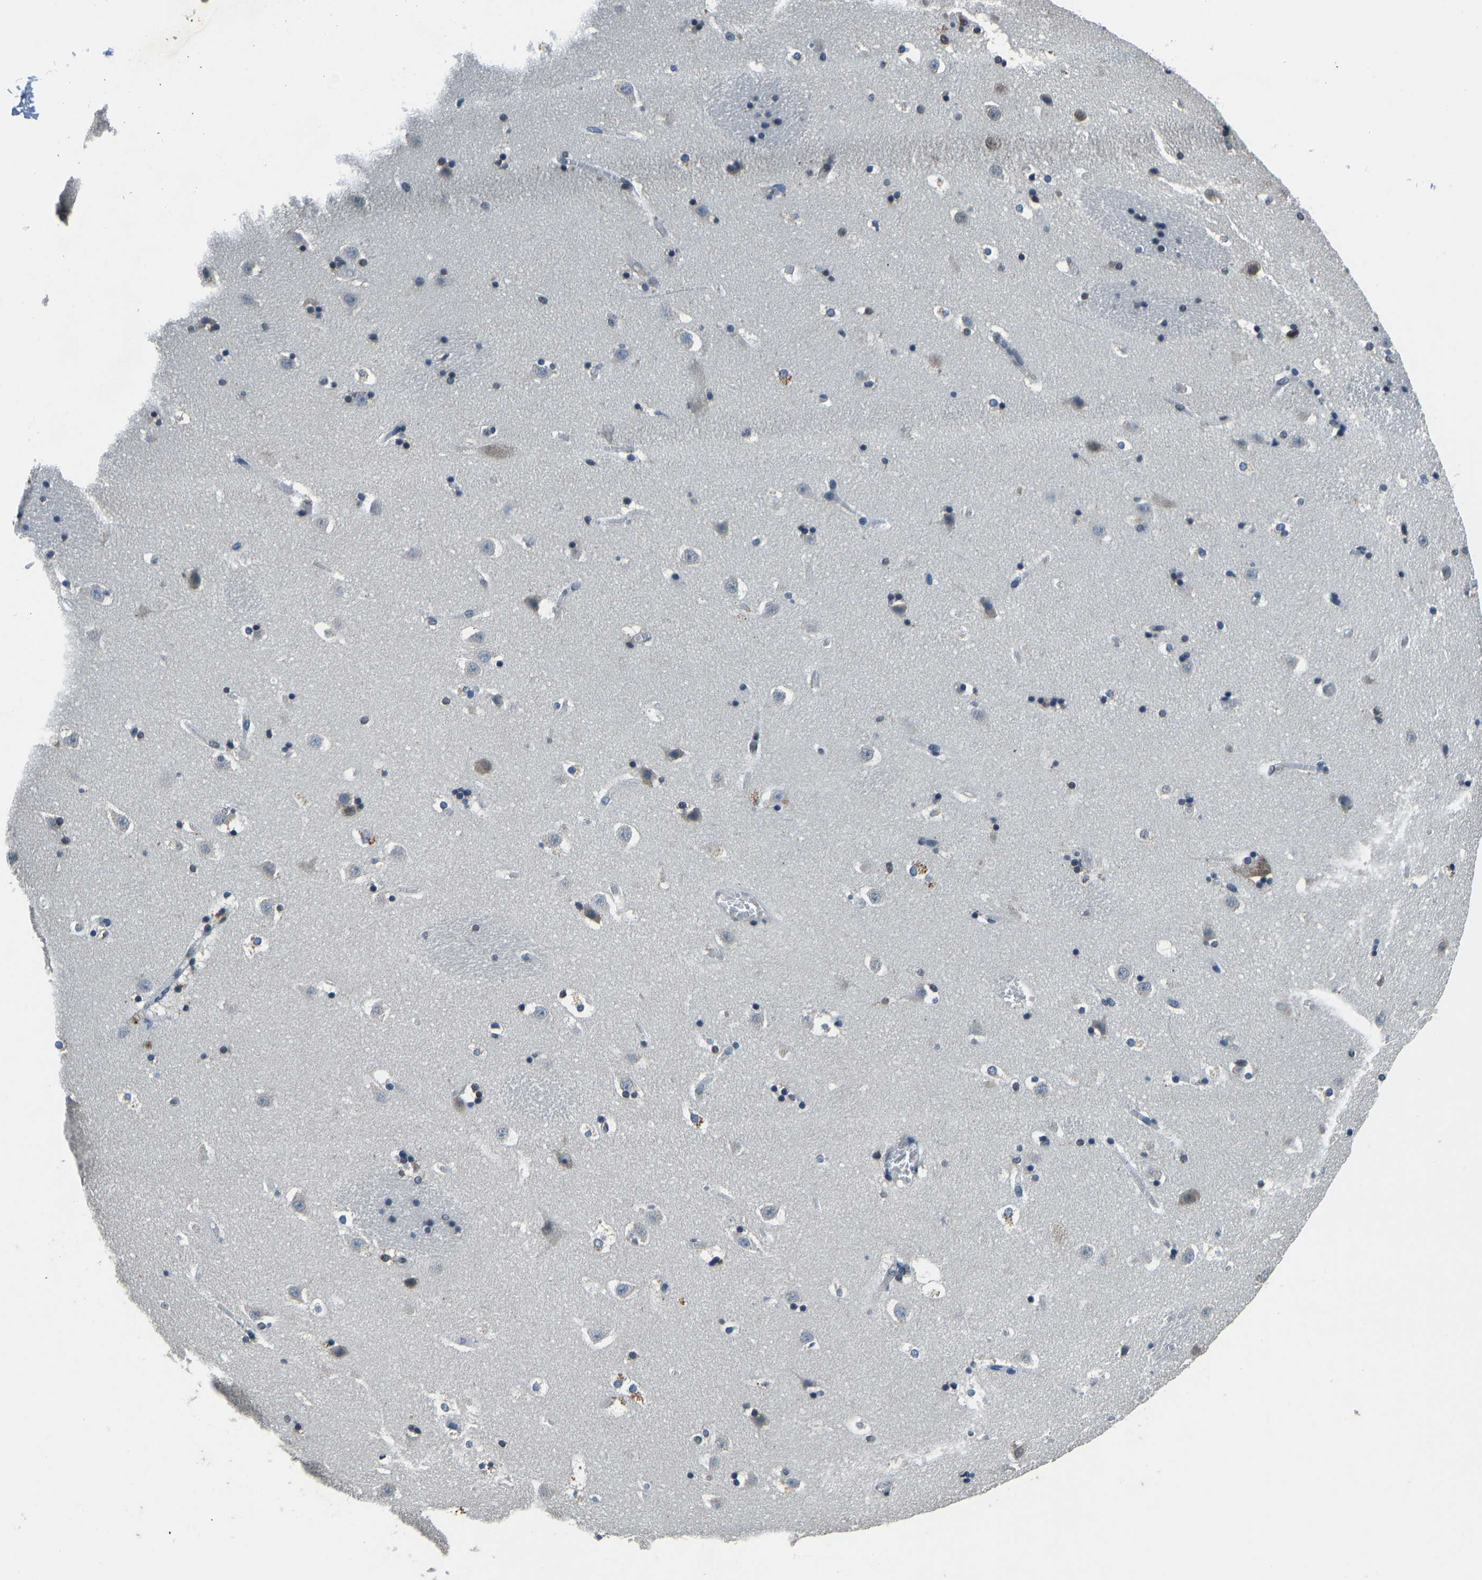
{"staining": {"intensity": "moderate", "quantity": "<25%", "location": "nuclear"}, "tissue": "caudate", "cell_type": "Glial cells", "image_type": "normal", "snomed": [{"axis": "morphology", "description": "Normal tissue, NOS"}, {"axis": "topography", "description": "Lateral ventricle wall"}], "caption": "Protein expression analysis of normal human caudate reveals moderate nuclear positivity in approximately <25% of glial cells. Nuclei are stained in blue.", "gene": "TOX4", "patient": {"sex": "male", "age": 45}}